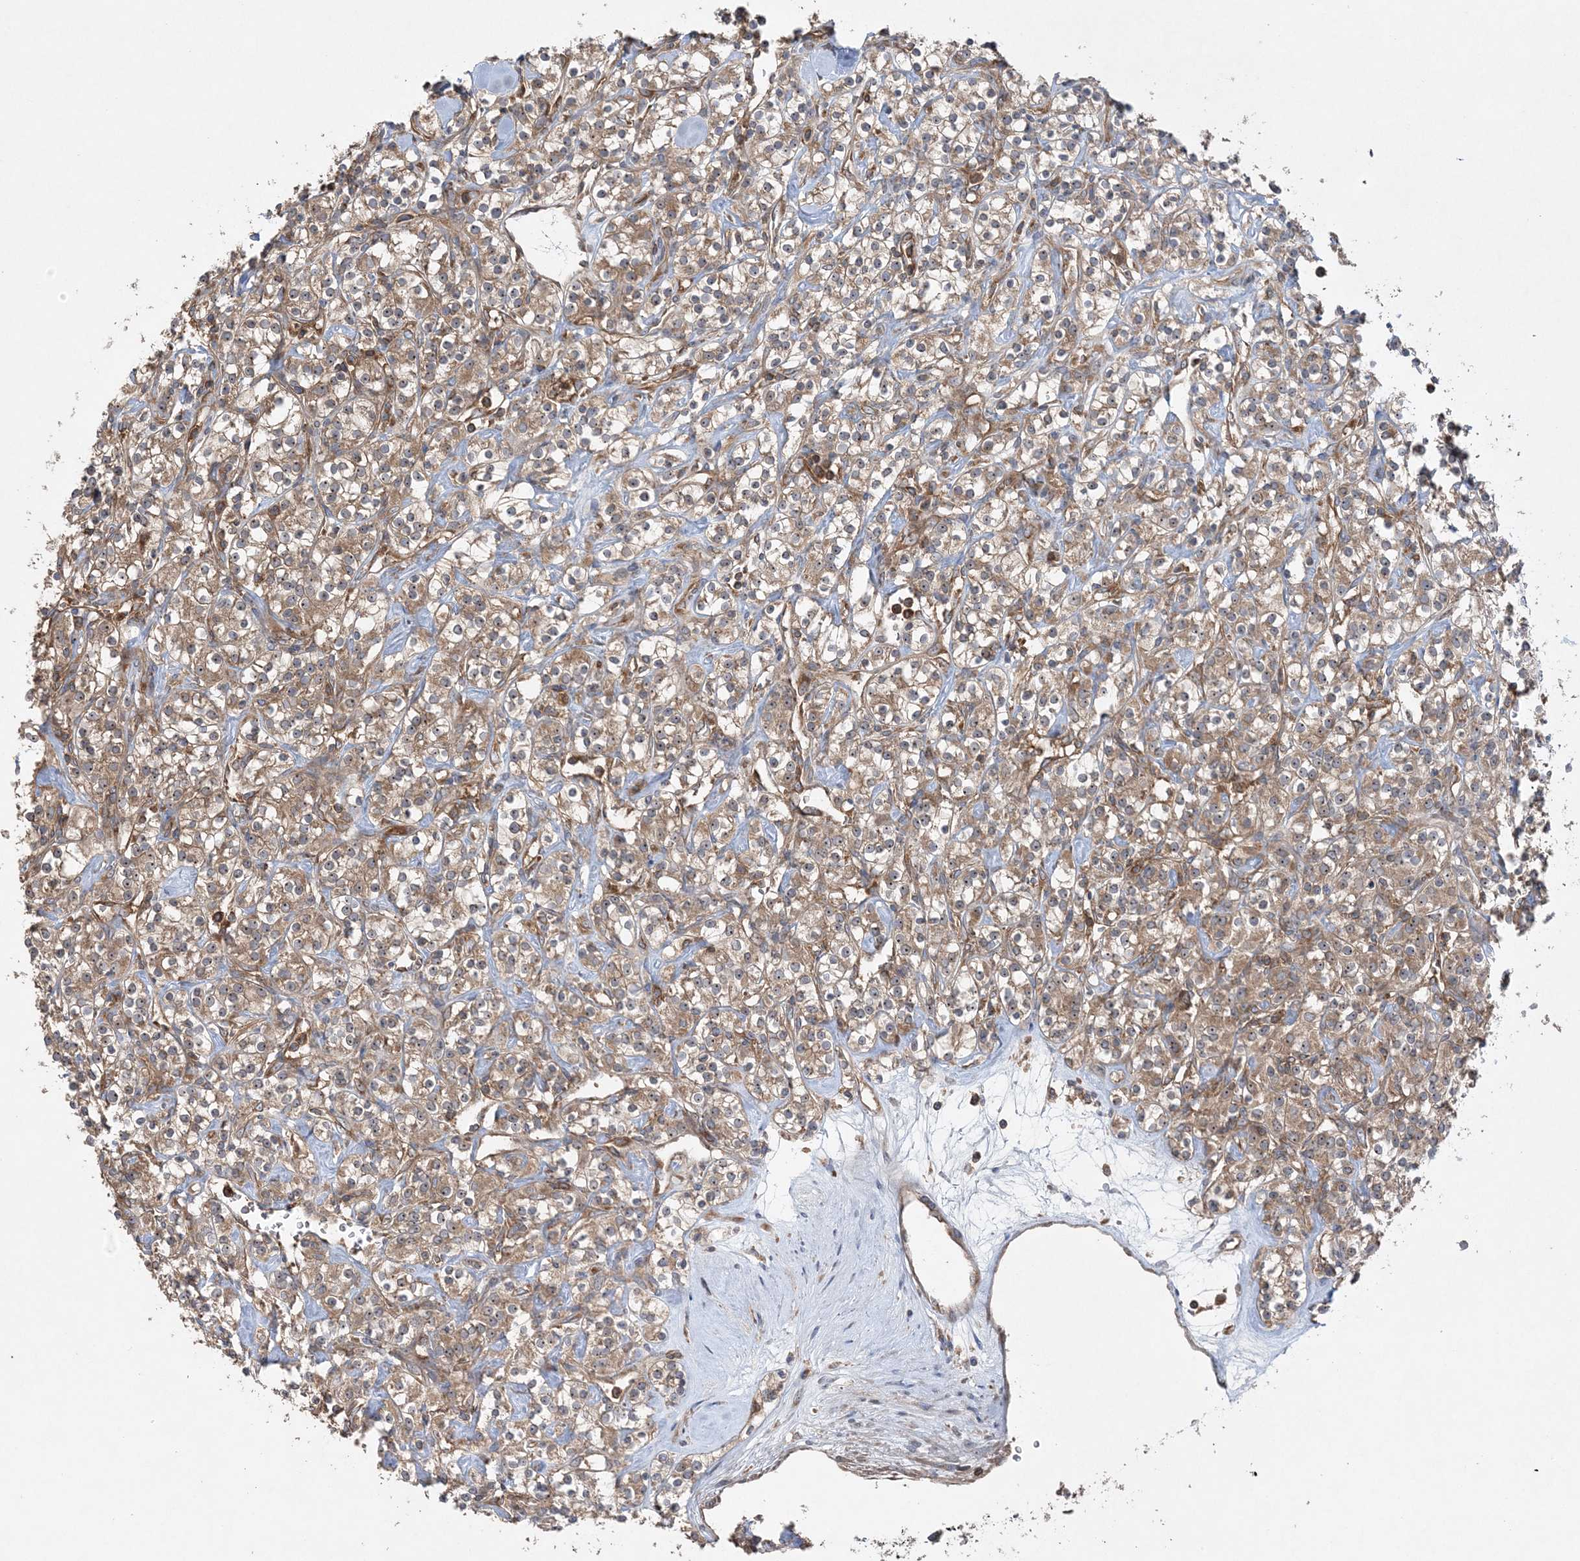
{"staining": {"intensity": "moderate", "quantity": ">75%", "location": "cytoplasmic/membranous"}, "tissue": "renal cancer", "cell_type": "Tumor cells", "image_type": "cancer", "snomed": [{"axis": "morphology", "description": "Adenocarcinoma, NOS"}, {"axis": "topography", "description": "Kidney"}], "caption": "Immunohistochemical staining of human renal cancer (adenocarcinoma) displays medium levels of moderate cytoplasmic/membranous expression in approximately >75% of tumor cells. The staining was performed using DAB (3,3'-diaminobenzidine) to visualize the protein expression in brown, while the nuclei were stained in blue with hematoxylin (Magnification: 20x).", "gene": "ACAP2", "patient": {"sex": "male", "age": 77}}